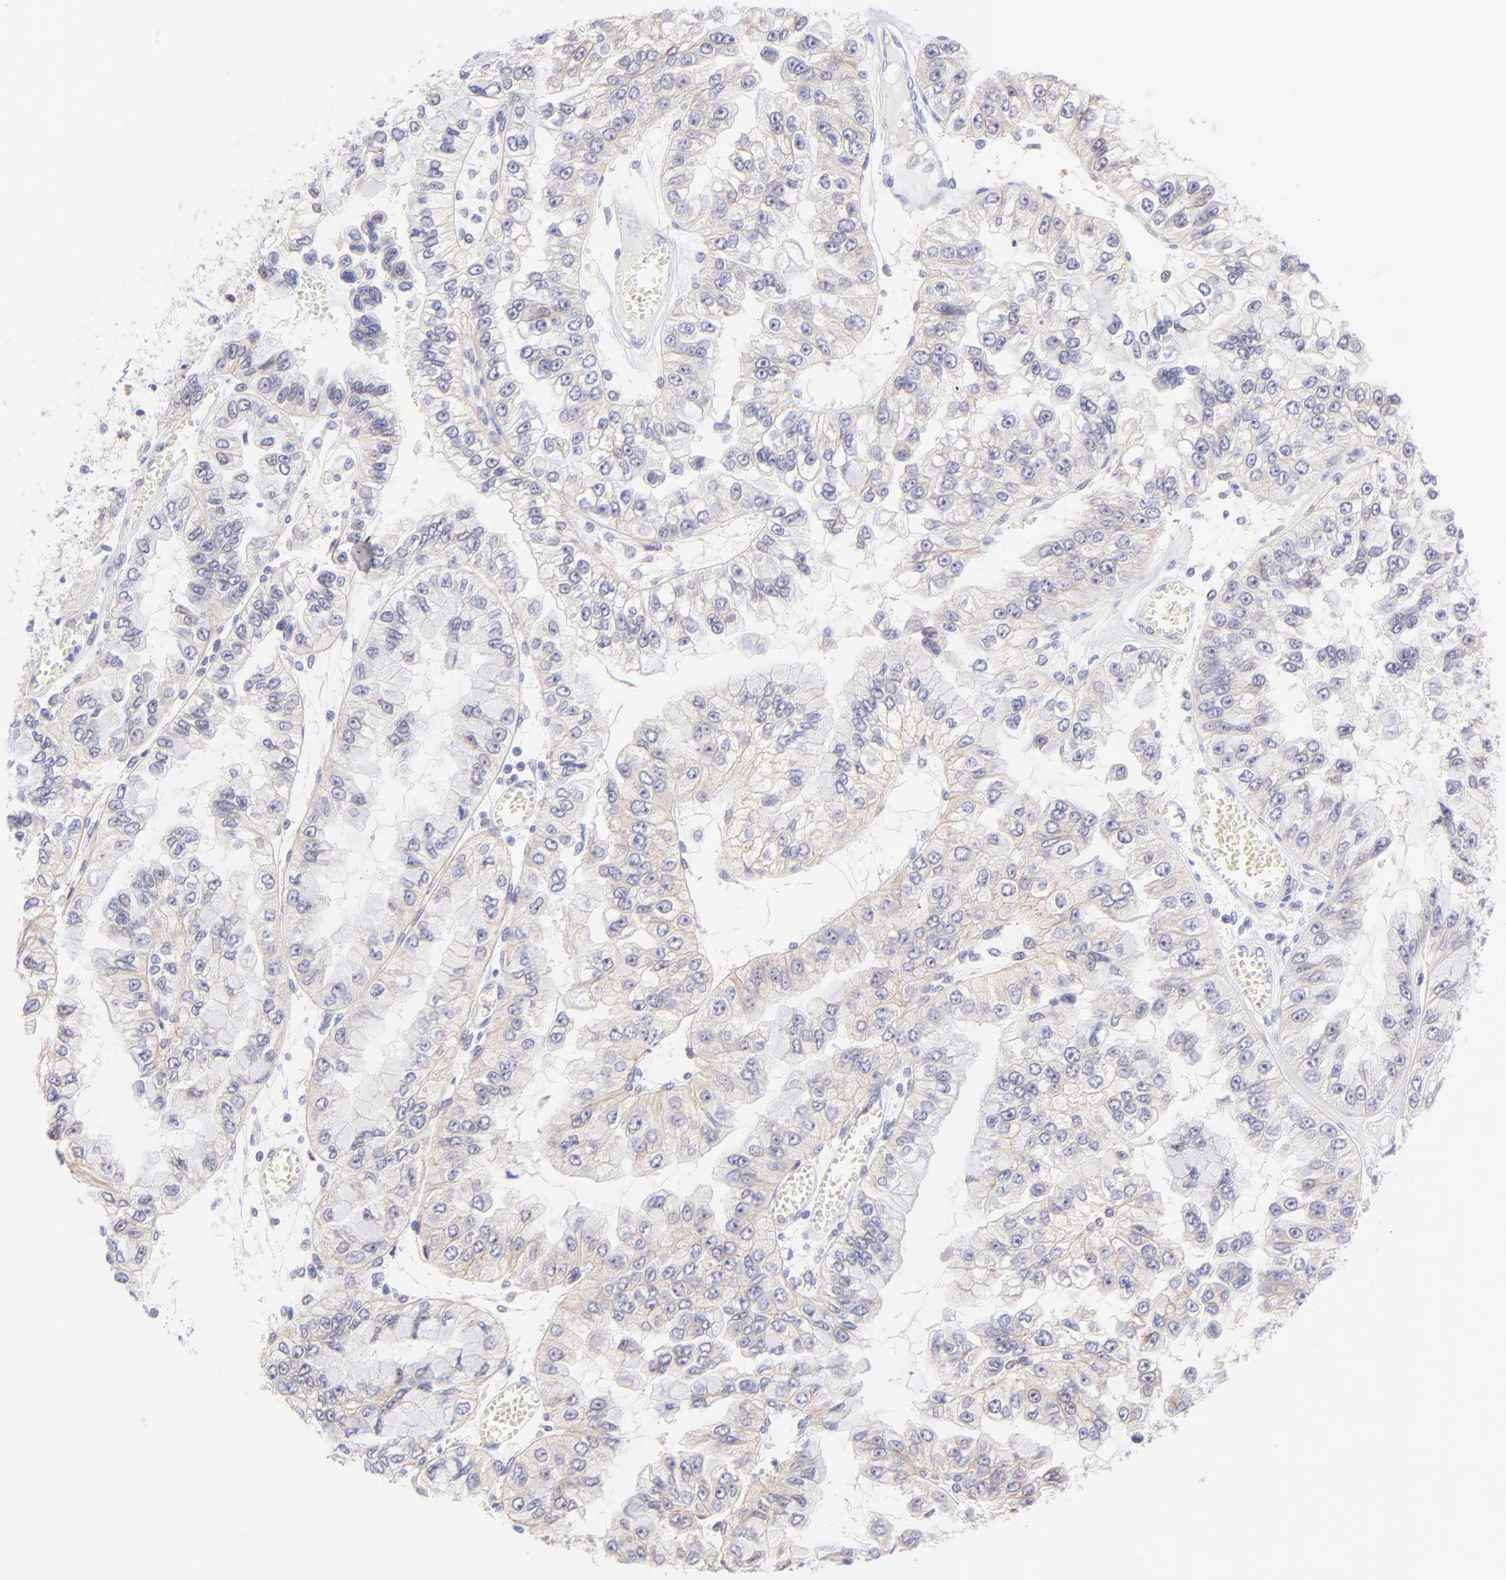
{"staining": {"intensity": "negative", "quantity": "none", "location": "none"}, "tissue": "liver cancer", "cell_type": "Tumor cells", "image_type": "cancer", "snomed": [{"axis": "morphology", "description": "Cholangiocarcinoma"}, {"axis": "topography", "description": "Liver"}], "caption": "An immunohistochemistry micrograph of cholangiocarcinoma (liver) is shown. There is no staining in tumor cells of cholangiocarcinoma (liver).", "gene": "PBDC1", "patient": {"sex": "female", "age": 79}}